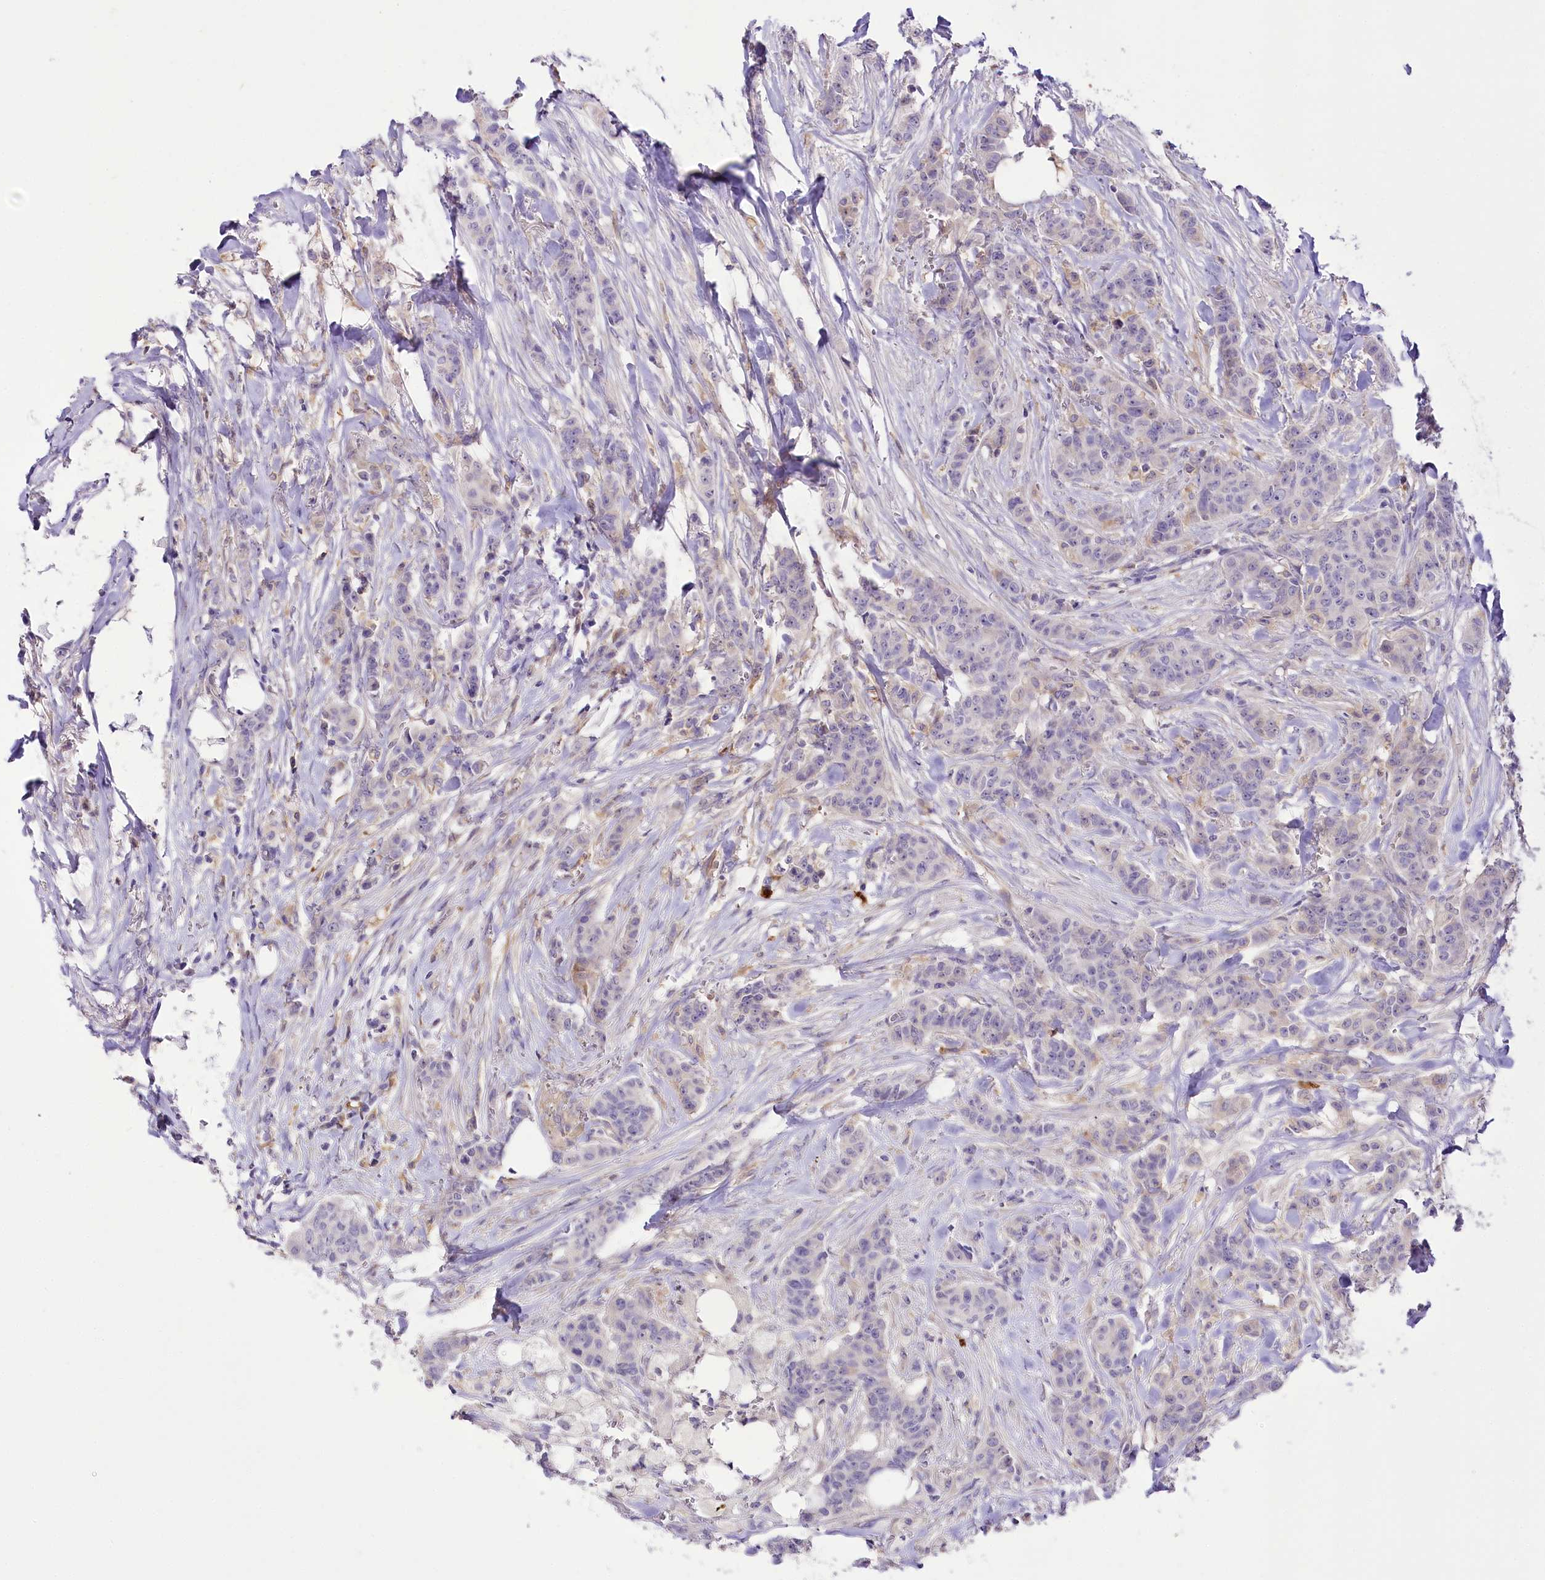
{"staining": {"intensity": "negative", "quantity": "none", "location": "none"}, "tissue": "breast cancer", "cell_type": "Tumor cells", "image_type": "cancer", "snomed": [{"axis": "morphology", "description": "Duct carcinoma"}, {"axis": "topography", "description": "Breast"}], "caption": "Immunohistochemical staining of breast cancer (intraductal carcinoma) exhibits no significant staining in tumor cells. (IHC, brightfield microscopy, high magnification).", "gene": "DPYD", "patient": {"sex": "female", "age": 40}}